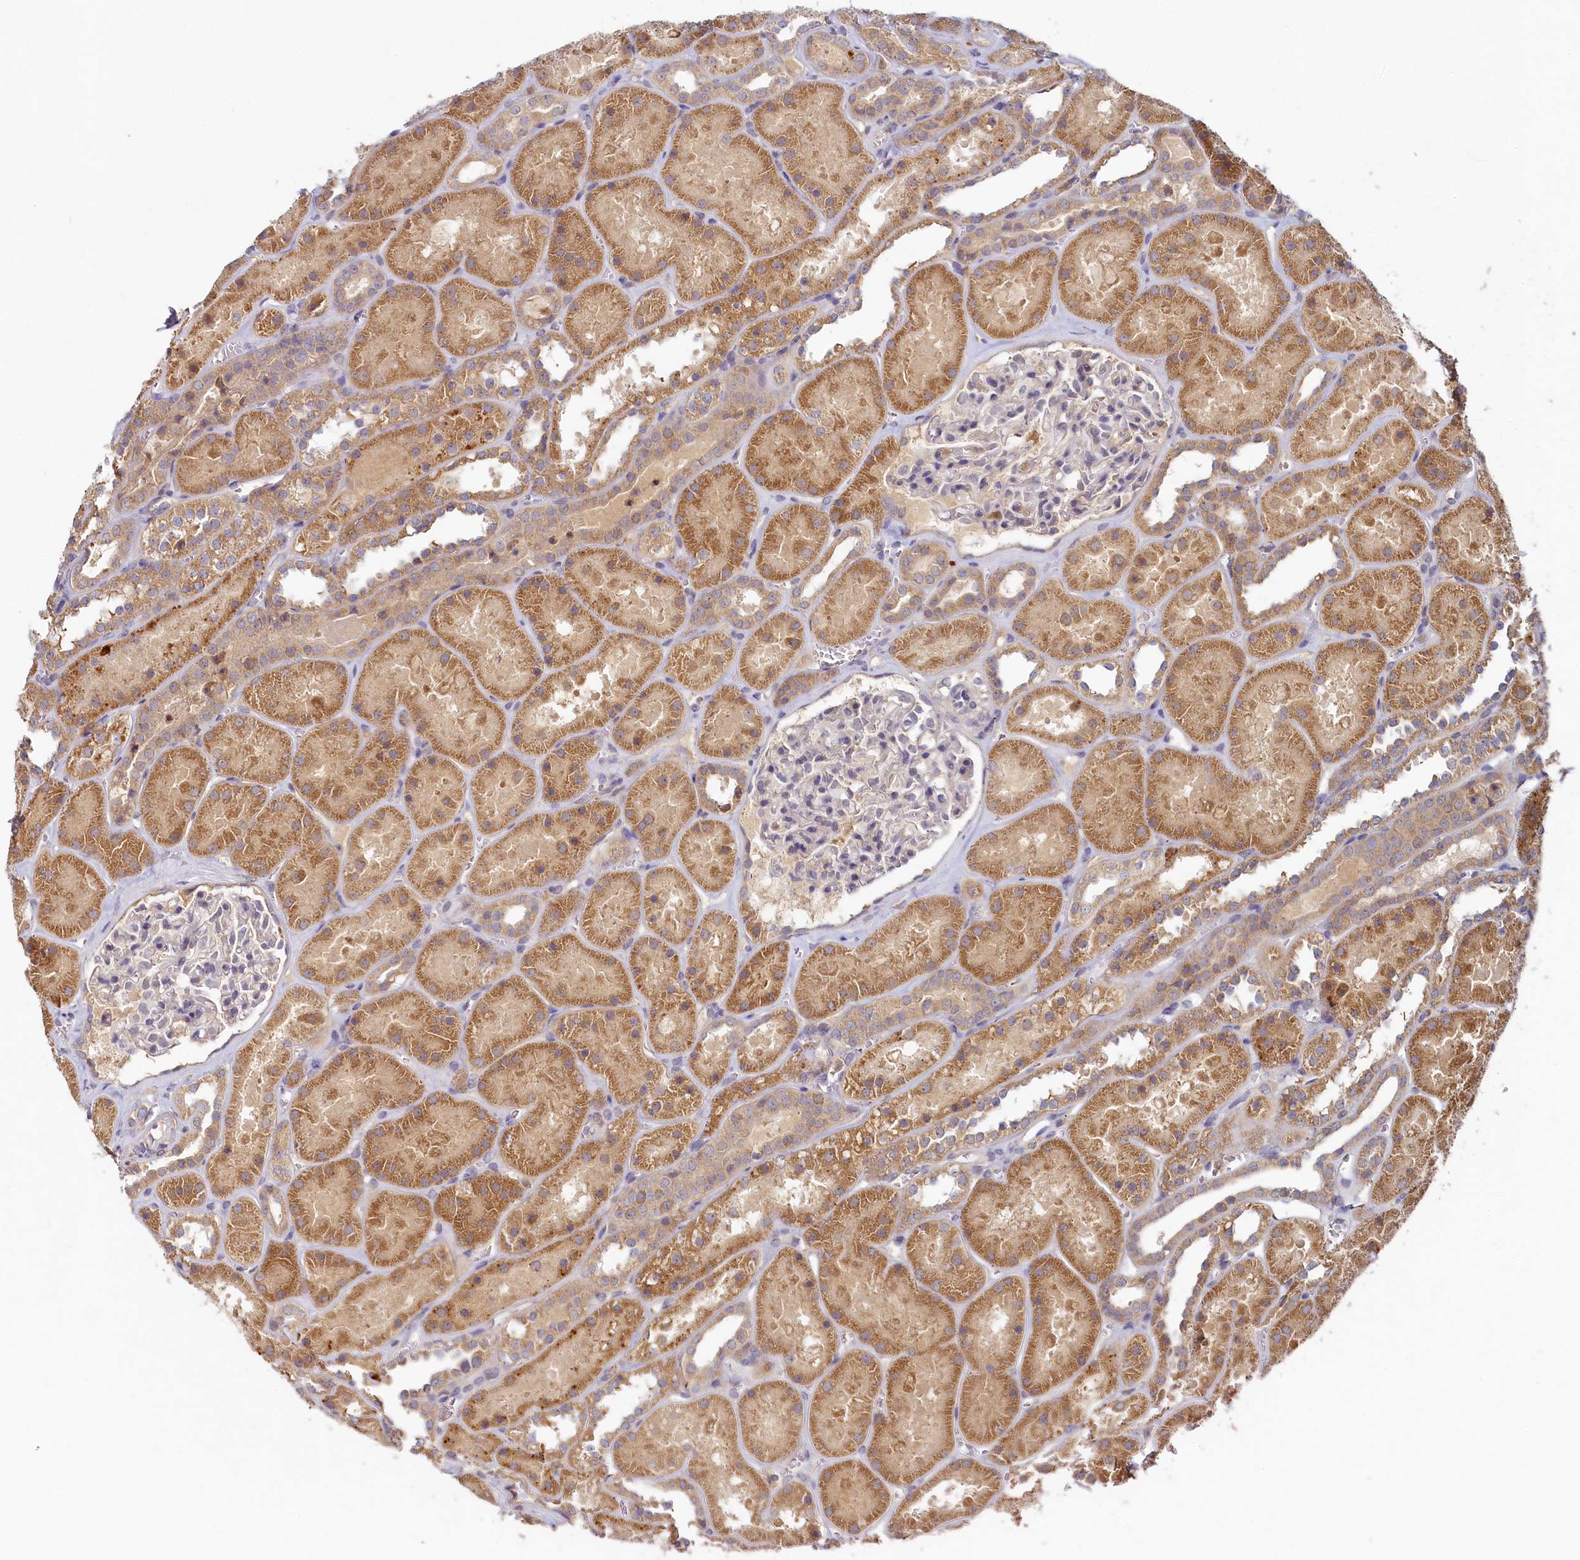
{"staining": {"intensity": "negative", "quantity": "none", "location": "none"}, "tissue": "kidney", "cell_type": "Cells in glomeruli", "image_type": "normal", "snomed": [{"axis": "morphology", "description": "Normal tissue, NOS"}, {"axis": "topography", "description": "Kidney"}], "caption": "There is no significant expression in cells in glomeruli of kidney. The staining was performed using DAB (3,3'-diaminobenzidine) to visualize the protein expression in brown, while the nuclei were stained in blue with hematoxylin (Magnification: 20x).", "gene": "HERC3", "patient": {"sex": "female", "age": 41}}